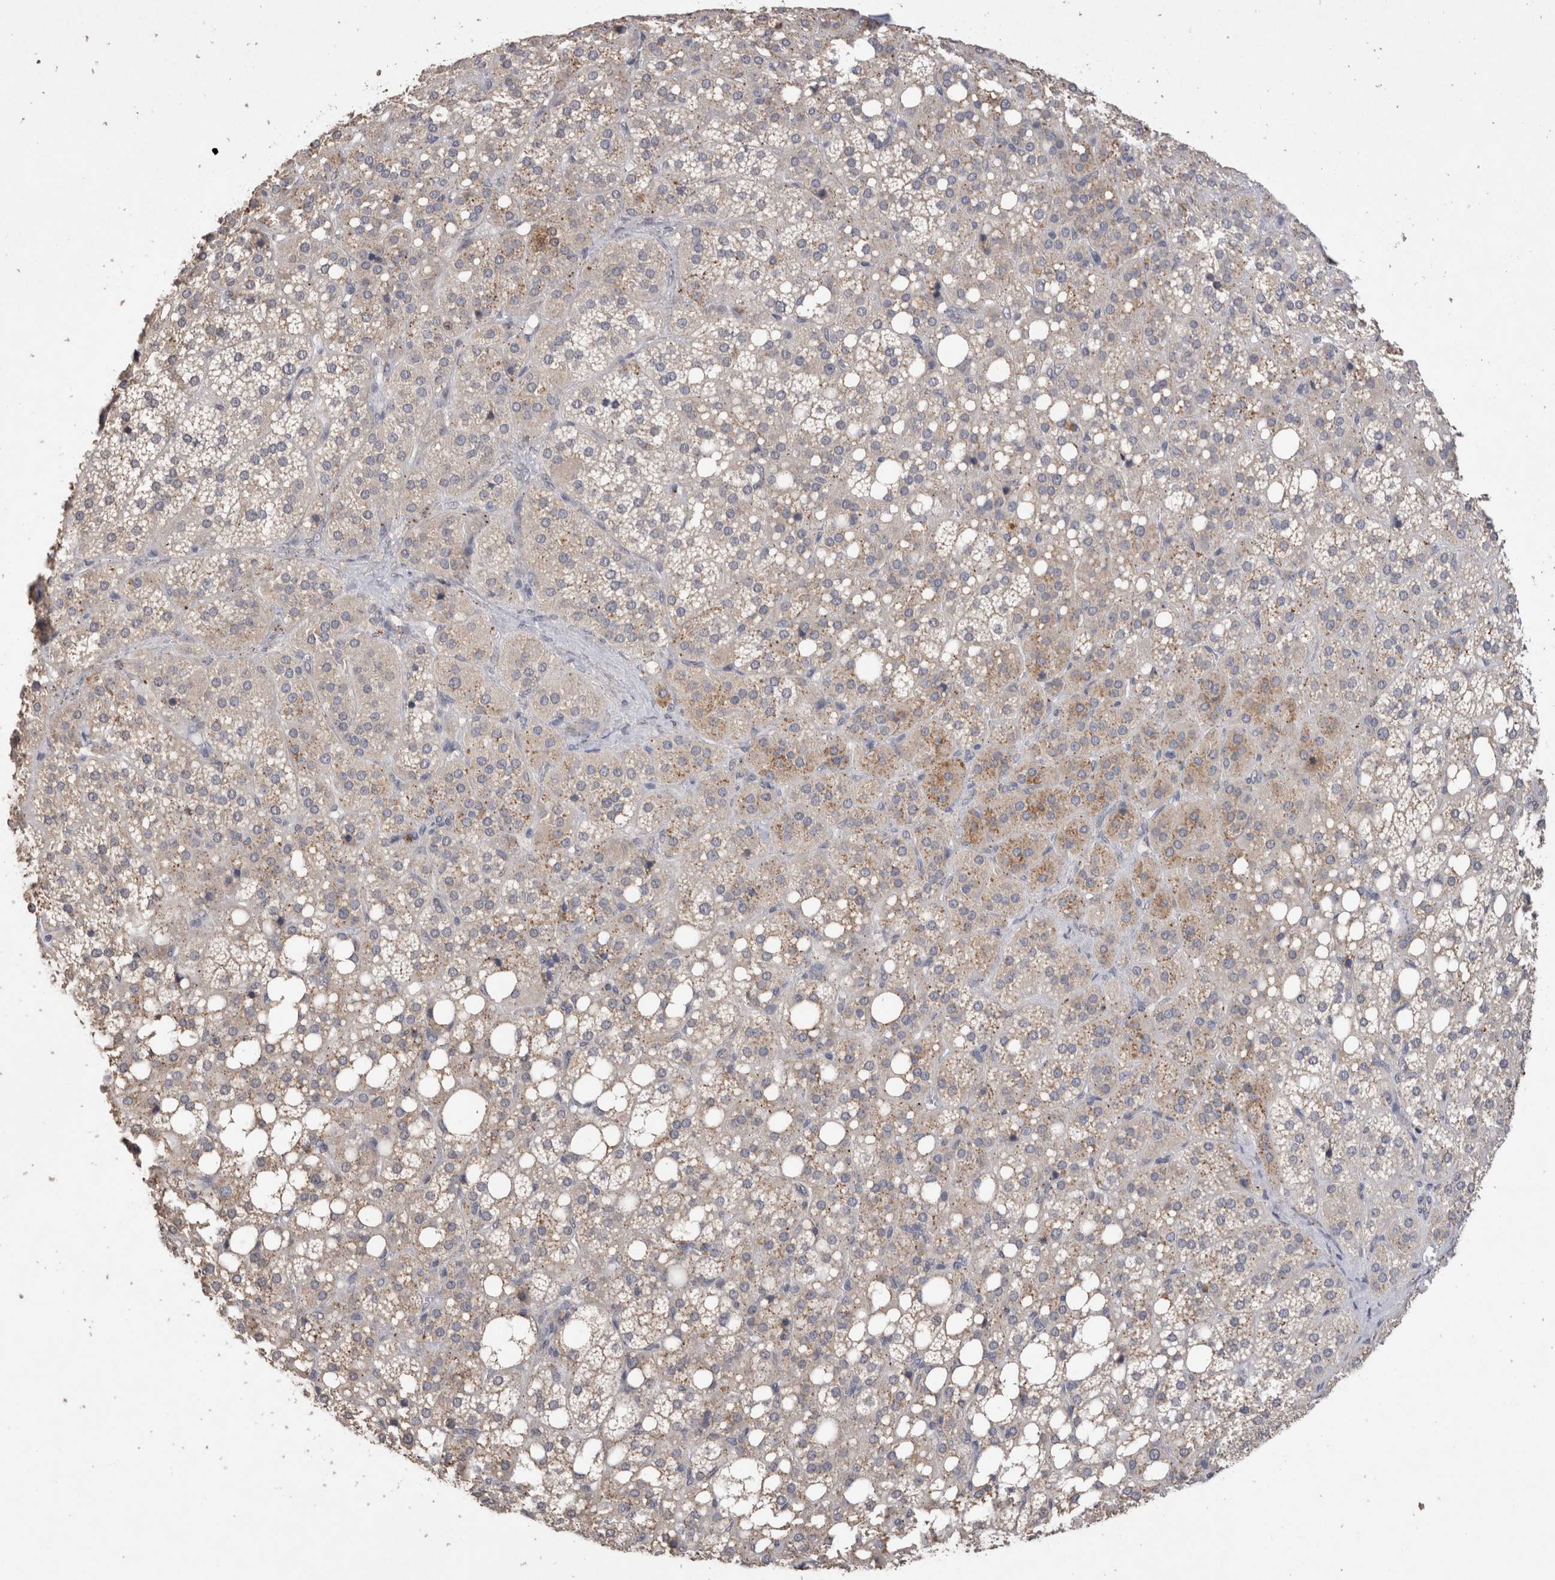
{"staining": {"intensity": "weak", "quantity": ">75%", "location": "cytoplasmic/membranous"}, "tissue": "adrenal gland", "cell_type": "Glandular cells", "image_type": "normal", "snomed": [{"axis": "morphology", "description": "Normal tissue, NOS"}, {"axis": "topography", "description": "Adrenal gland"}], "caption": "Immunohistochemical staining of benign human adrenal gland shows >75% levels of weak cytoplasmic/membranous protein positivity in approximately >75% of glandular cells.", "gene": "CDH6", "patient": {"sex": "female", "age": 59}}